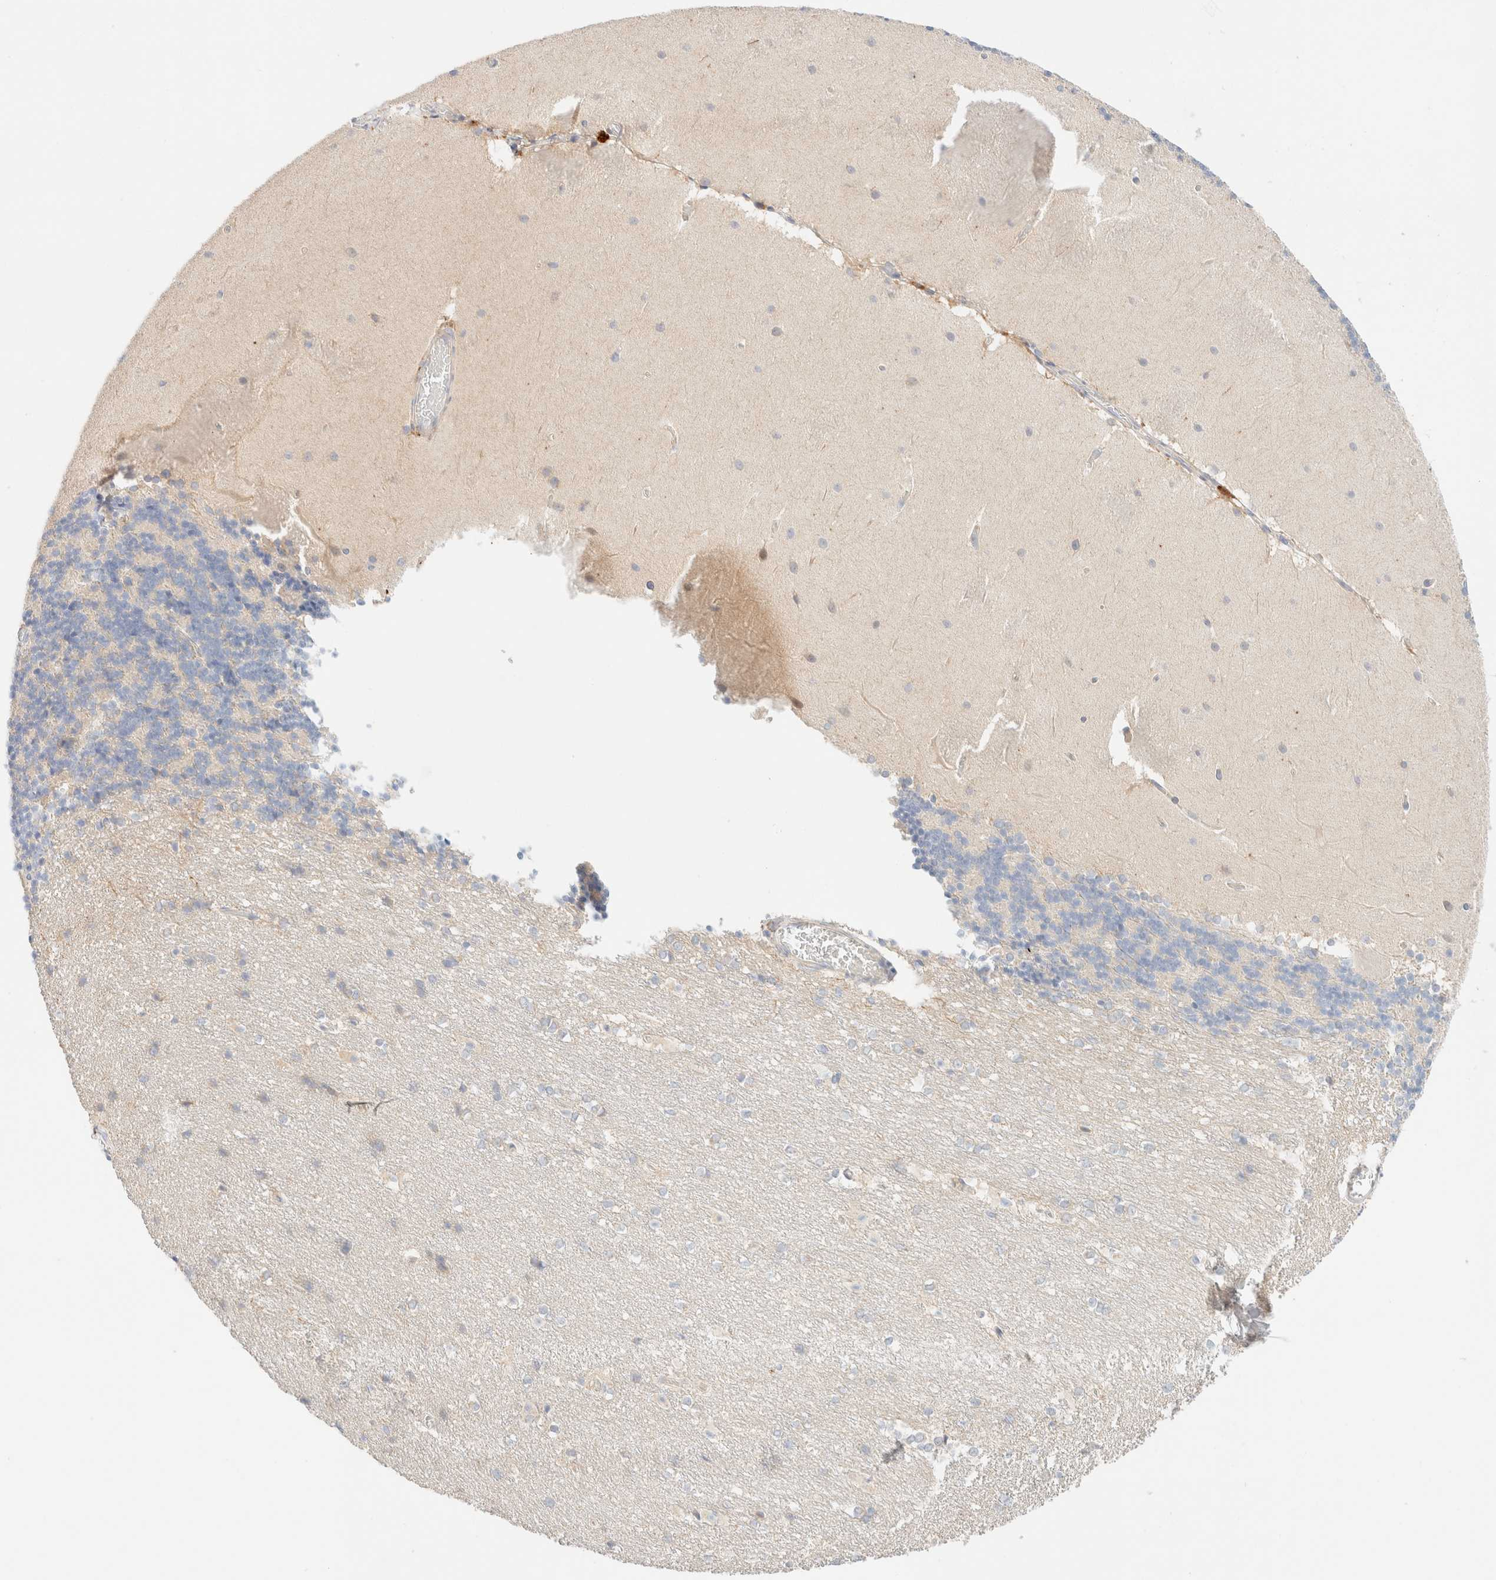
{"staining": {"intensity": "negative", "quantity": "none", "location": "none"}, "tissue": "cerebellum", "cell_type": "Cells in granular layer", "image_type": "normal", "snomed": [{"axis": "morphology", "description": "Normal tissue, NOS"}, {"axis": "topography", "description": "Cerebellum"}], "caption": "An immunohistochemistry photomicrograph of unremarkable cerebellum is shown. There is no staining in cells in granular layer of cerebellum. (DAB immunohistochemistry (IHC) with hematoxylin counter stain).", "gene": "SARM1", "patient": {"sex": "female", "age": 19}}